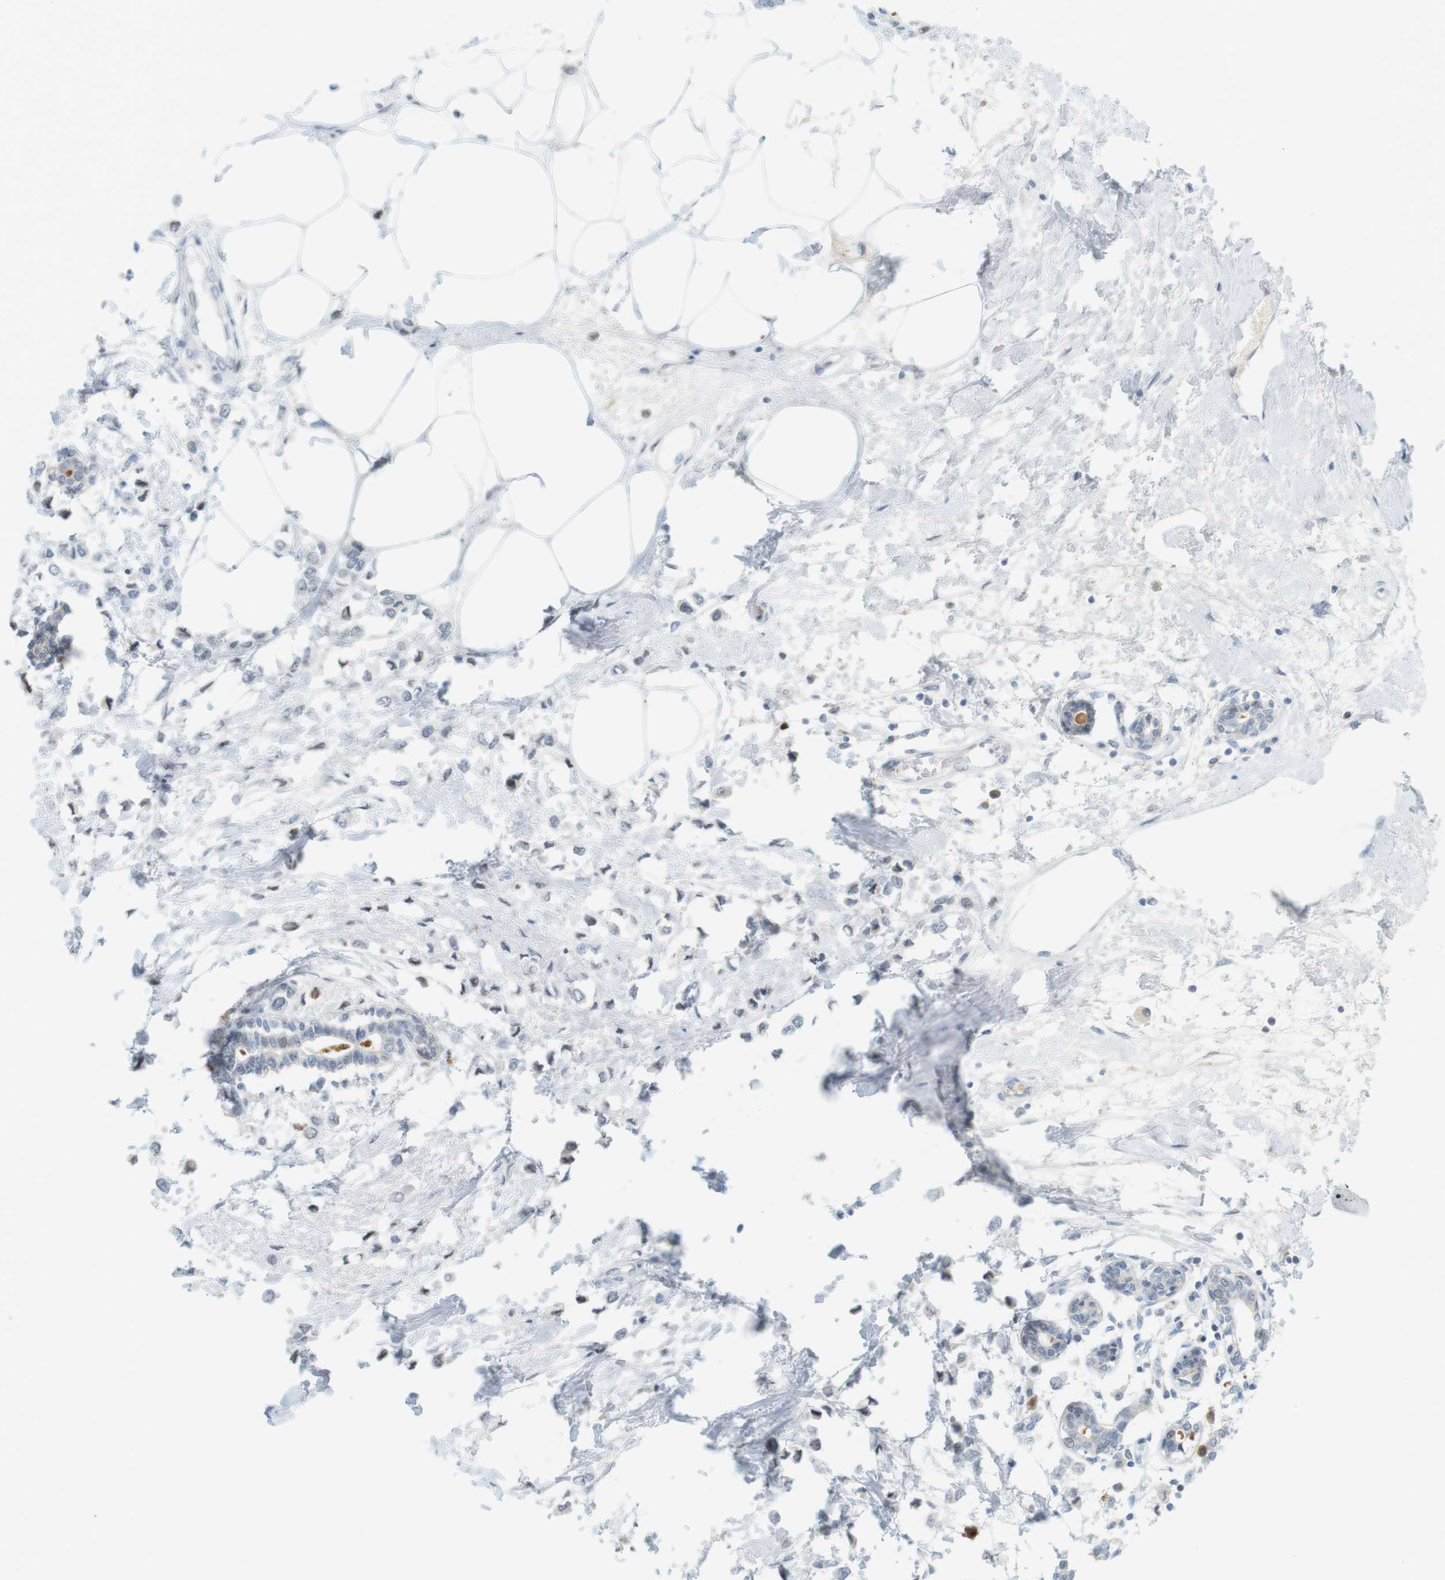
{"staining": {"intensity": "negative", "quantity": "none", "location": "none"}, "tissue": "breast cancer", "cell_type": "Tumor cells", "image_type": "cancer", "snomed": [{"axis": "morphology", "description": "Lobular carcinoma"}, {"axis": "topography", "description": "Breast"}], "caption": "Tumor cells show no significant protein expression in breast cancer (lobular carcinoma).", "gene": "DMC1", "patient": {"sex": "female", "age": 51}}